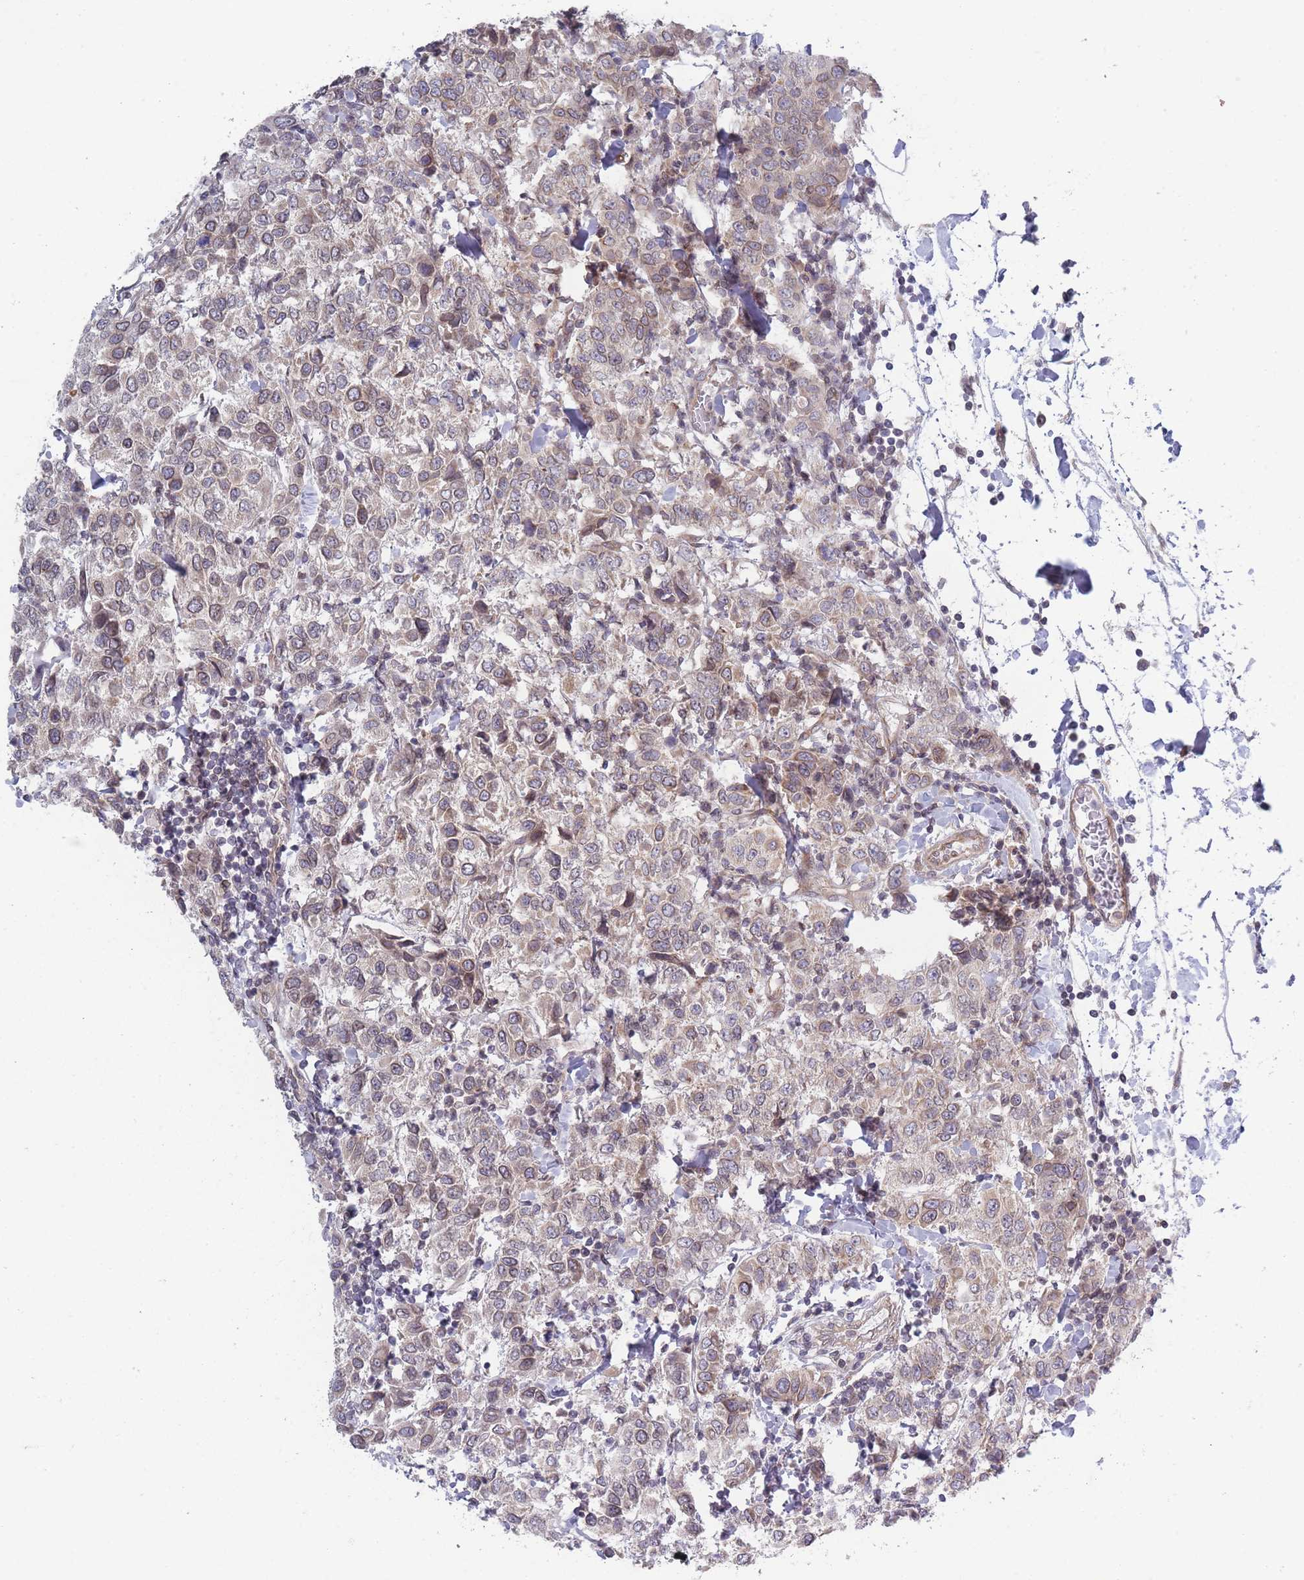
{"staining": {"intensity": "weak", "quantity": ">75%", "location": "cytoplasmic/membranous,nuclear"}, "tissue": "breast cancer", "cell_type": "Tumor cells", "image_type": "cancer", "snomed": [{"axis": "morphology", "description": "Duct carcinoma"}, {"axis": "topography", "description": "Breast"}], "caption": "Immunohistochemical staining of breast cancer reveals low levels of weak cytoplasmic/membranous and nuclear positivity in about >75% of tumor cells.", "gene": "VRK2", "patient": {"sex": "female", "age": 55}}